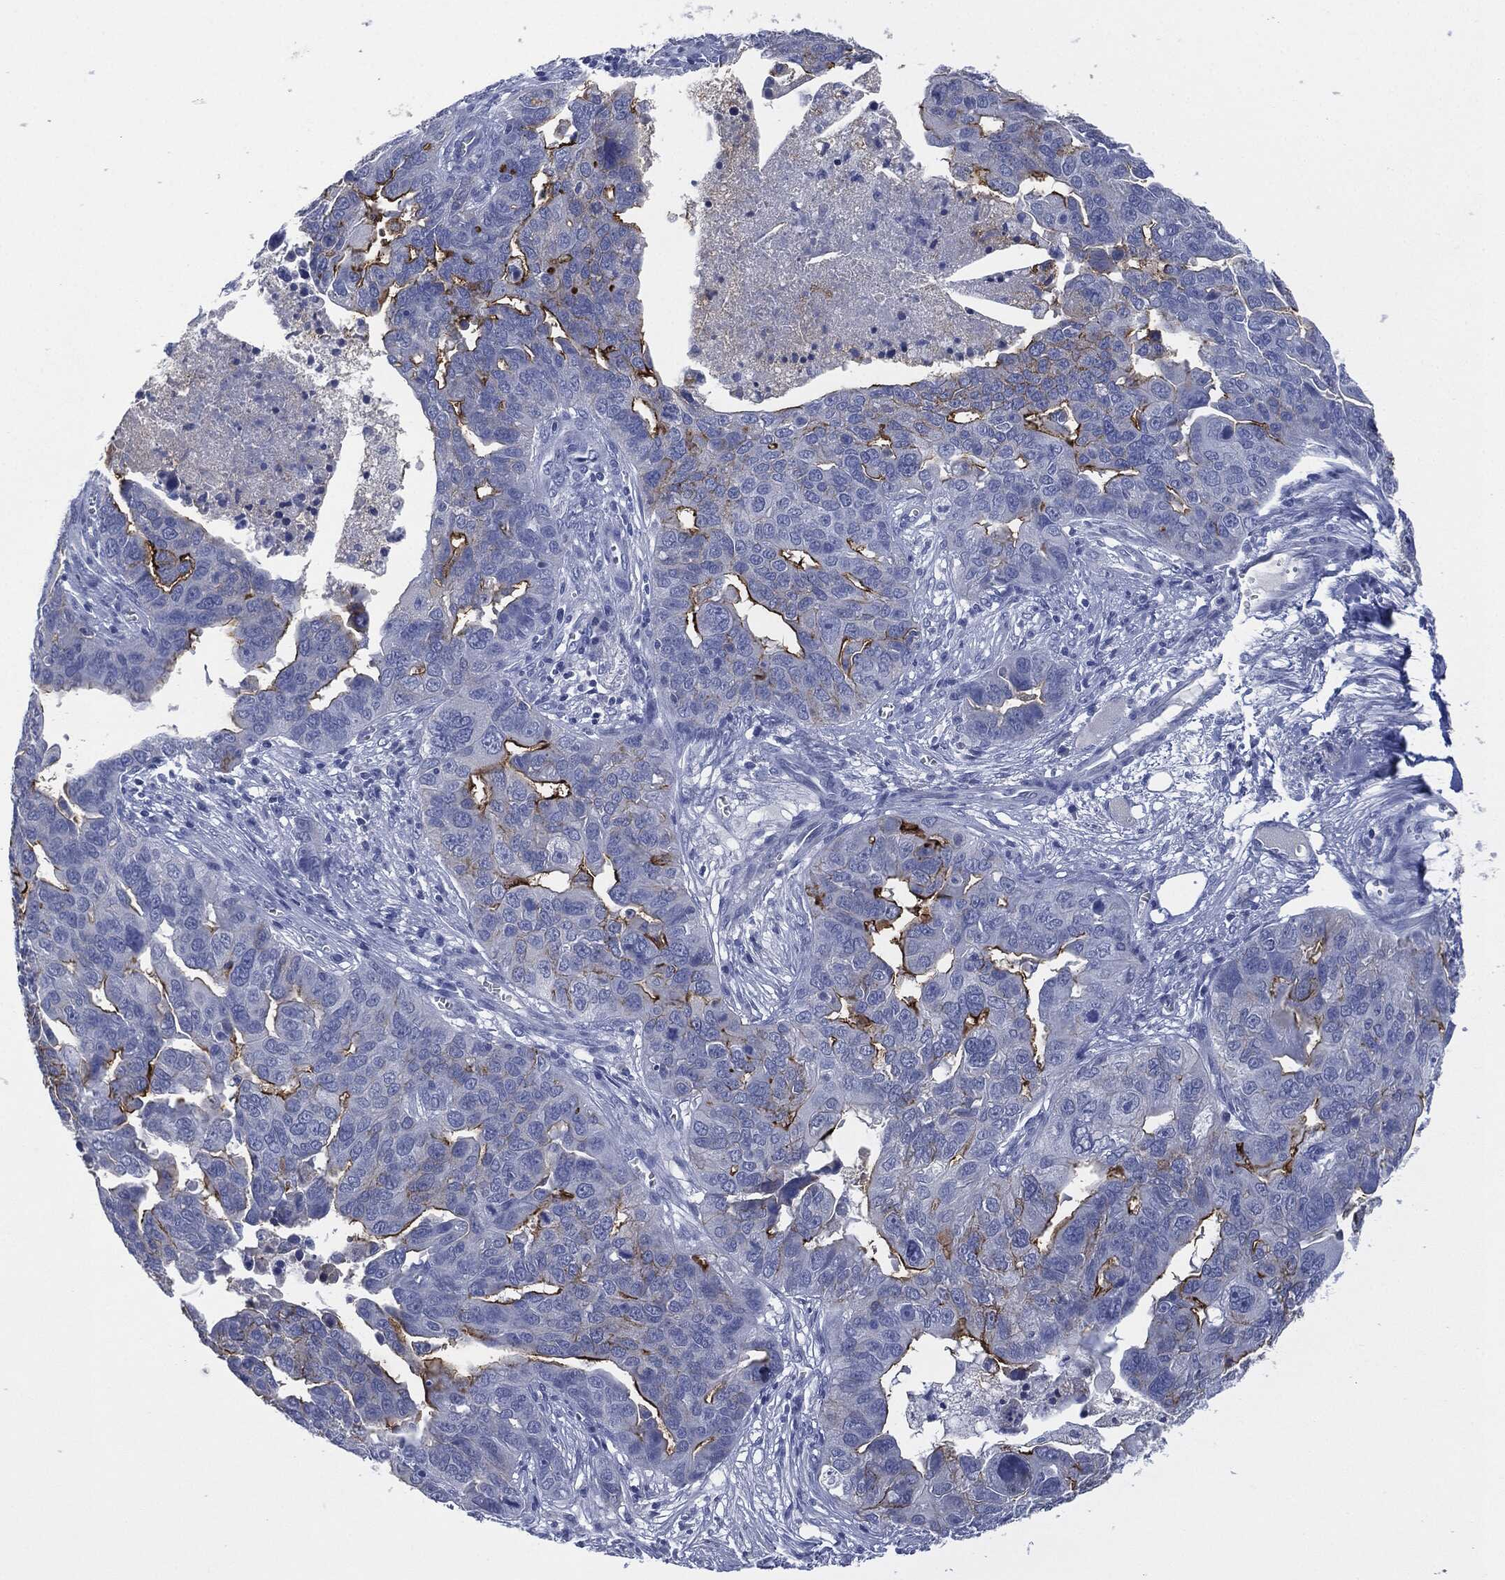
{"staining": {"intensity": "strong", "quantity": "<25%", "location": "cytoplasmic/membranous"}, "tissue": "ovarian cancer", "cell_type": "Tumor cells", "image_type": "cancer", "snomed": [{"axis": "morphology", "description": "Carcinoma, endometroid"}, {"axis": "topography", "description": "Soft tissue"}, {"axis": "topography", "description": "Ovary"}], "caption": "Brown immunohistochemical staining in human ovarian cancer (endometroid carcinoma) shows strong cytoplasmic/membranous positivity in approximately <25% of tumor cells. (DAB (3,3'-diaminobenzidine) IHC with brightfield microscopy, high magnification).", "gene": "MUC16", "patient": {"sex": "female", "age": 52}}